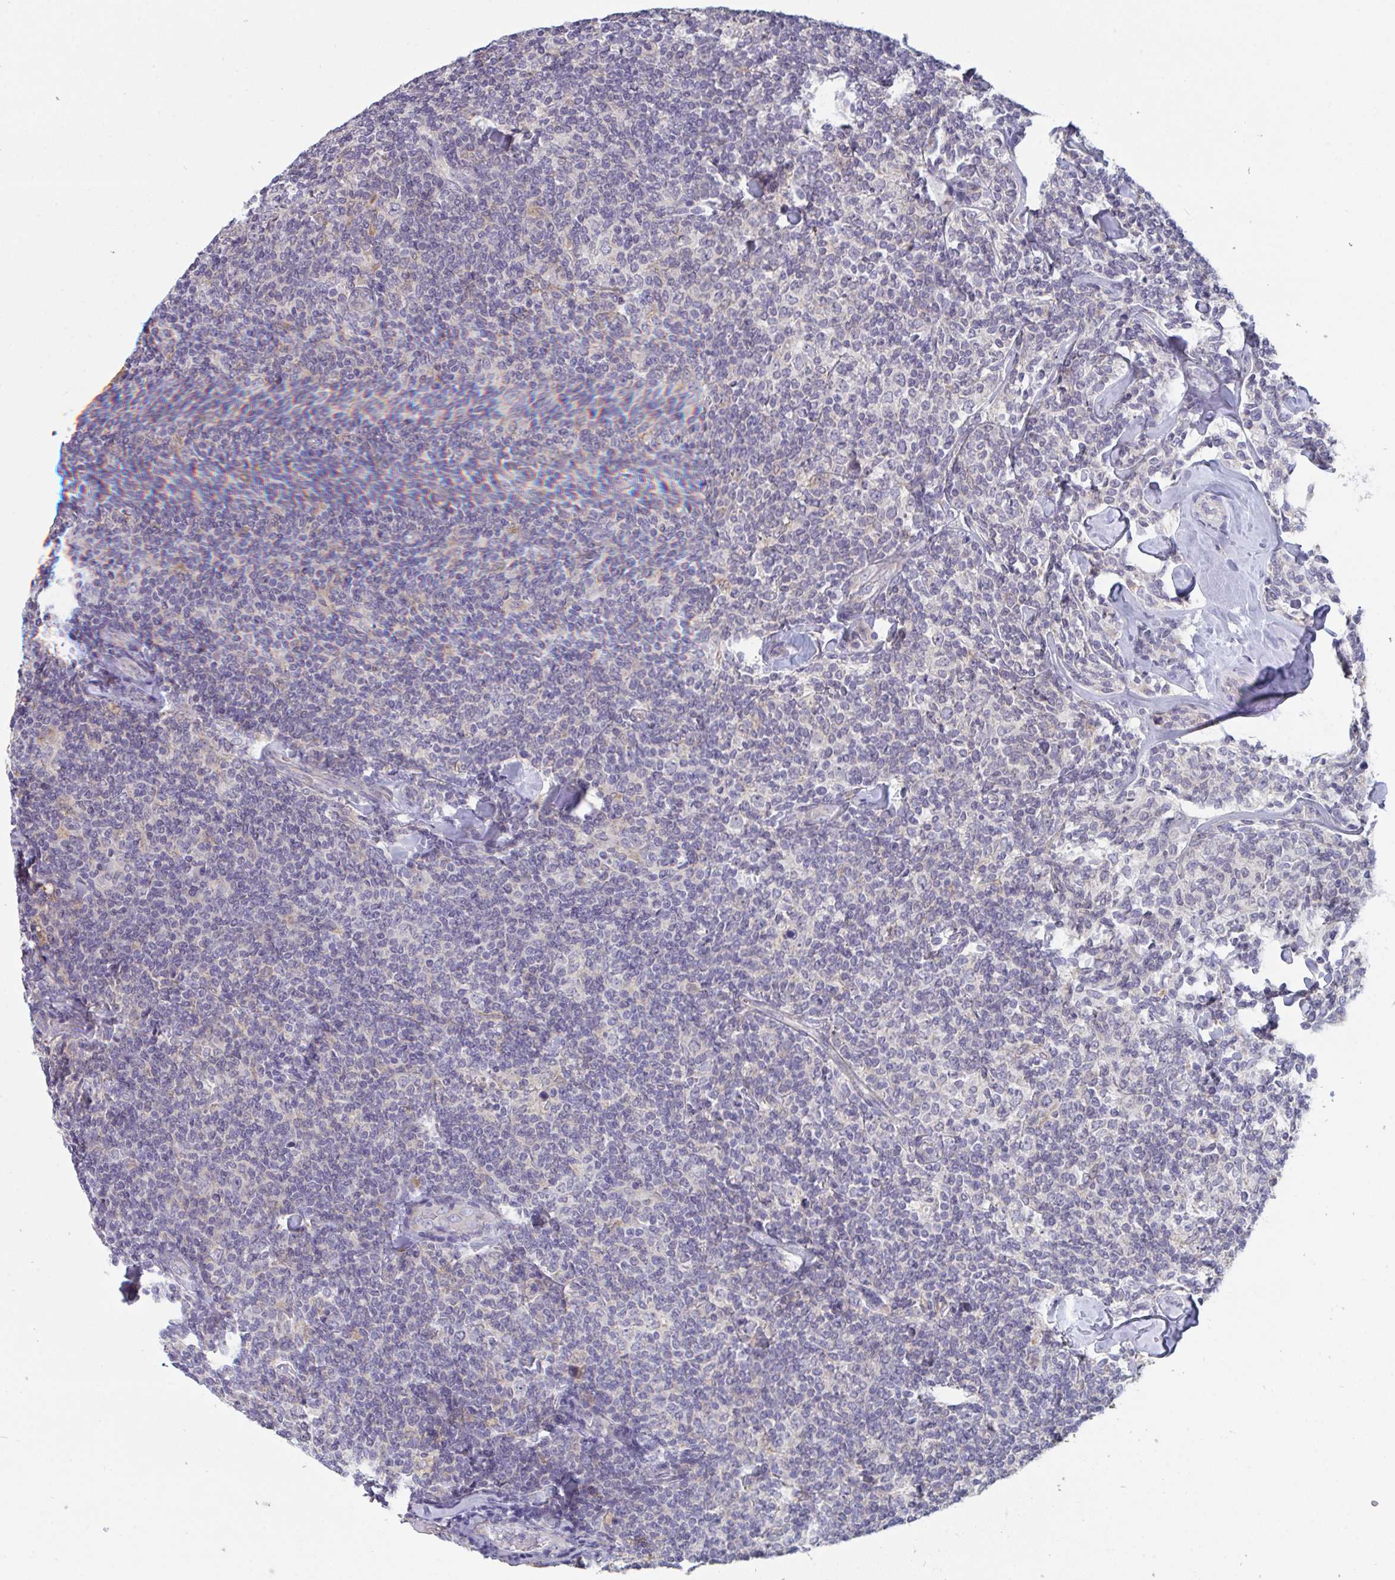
{"staining": {"intensity": "negative", "quantity": "none", "location": "none"}, "tissue": "lymphoma", "cell_type": "Tumor cells", "image_type": "cancer", "snomed": [{"axis": "morphology", "description": "Malignant lymphoma, non-Hodgkin's type, Low grade"}, {"axis": "topography", "description": "Lymph node"}], "caption": "Immunohistochemical staining of lymphoma shows no significant expression in tumor cells.", "gene": "PTPRD", "patient": {"sex": "female", "age": 56}}